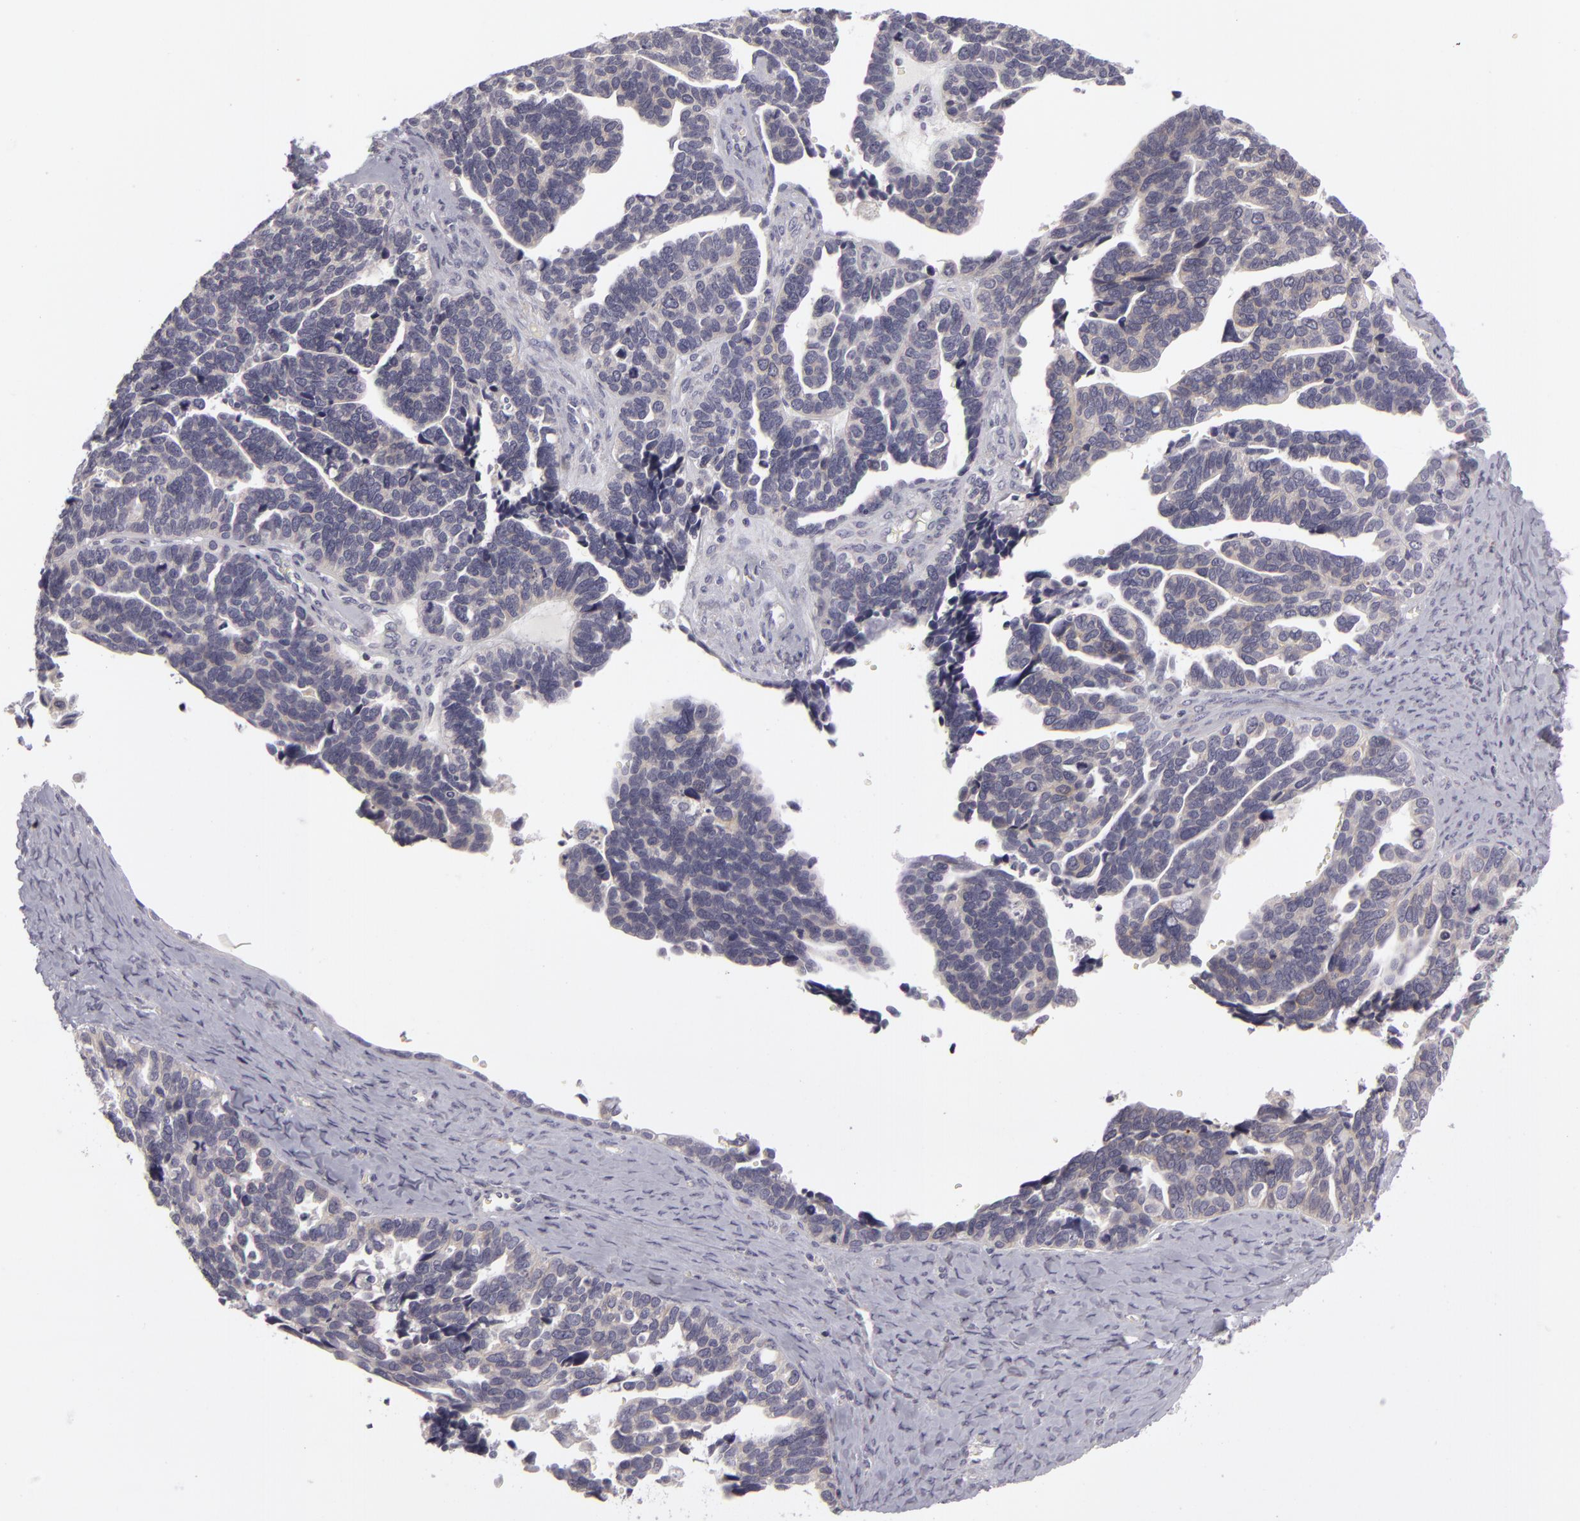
{"staining": {"intensity": "weak", "quantity": "<25%", "location": "cytoplasmic/membranous"}, "tissue": "ovarian cancer", "cell_type": "Tumor cells", "image_type": "cancer", "snomed": [{"axis": "morphology", "description": "Cystadenocarcinoma, serous, NOS"}, {"axis": "topography", "description": "Ovary"}], "caption": "Immunohistochemical staining of ovarian serous cystadenocarcinoma demonstrates no significant expression in tumor cells.", "gene": "ATP2B3", "patient": {"sex": "female", "age": 77}}